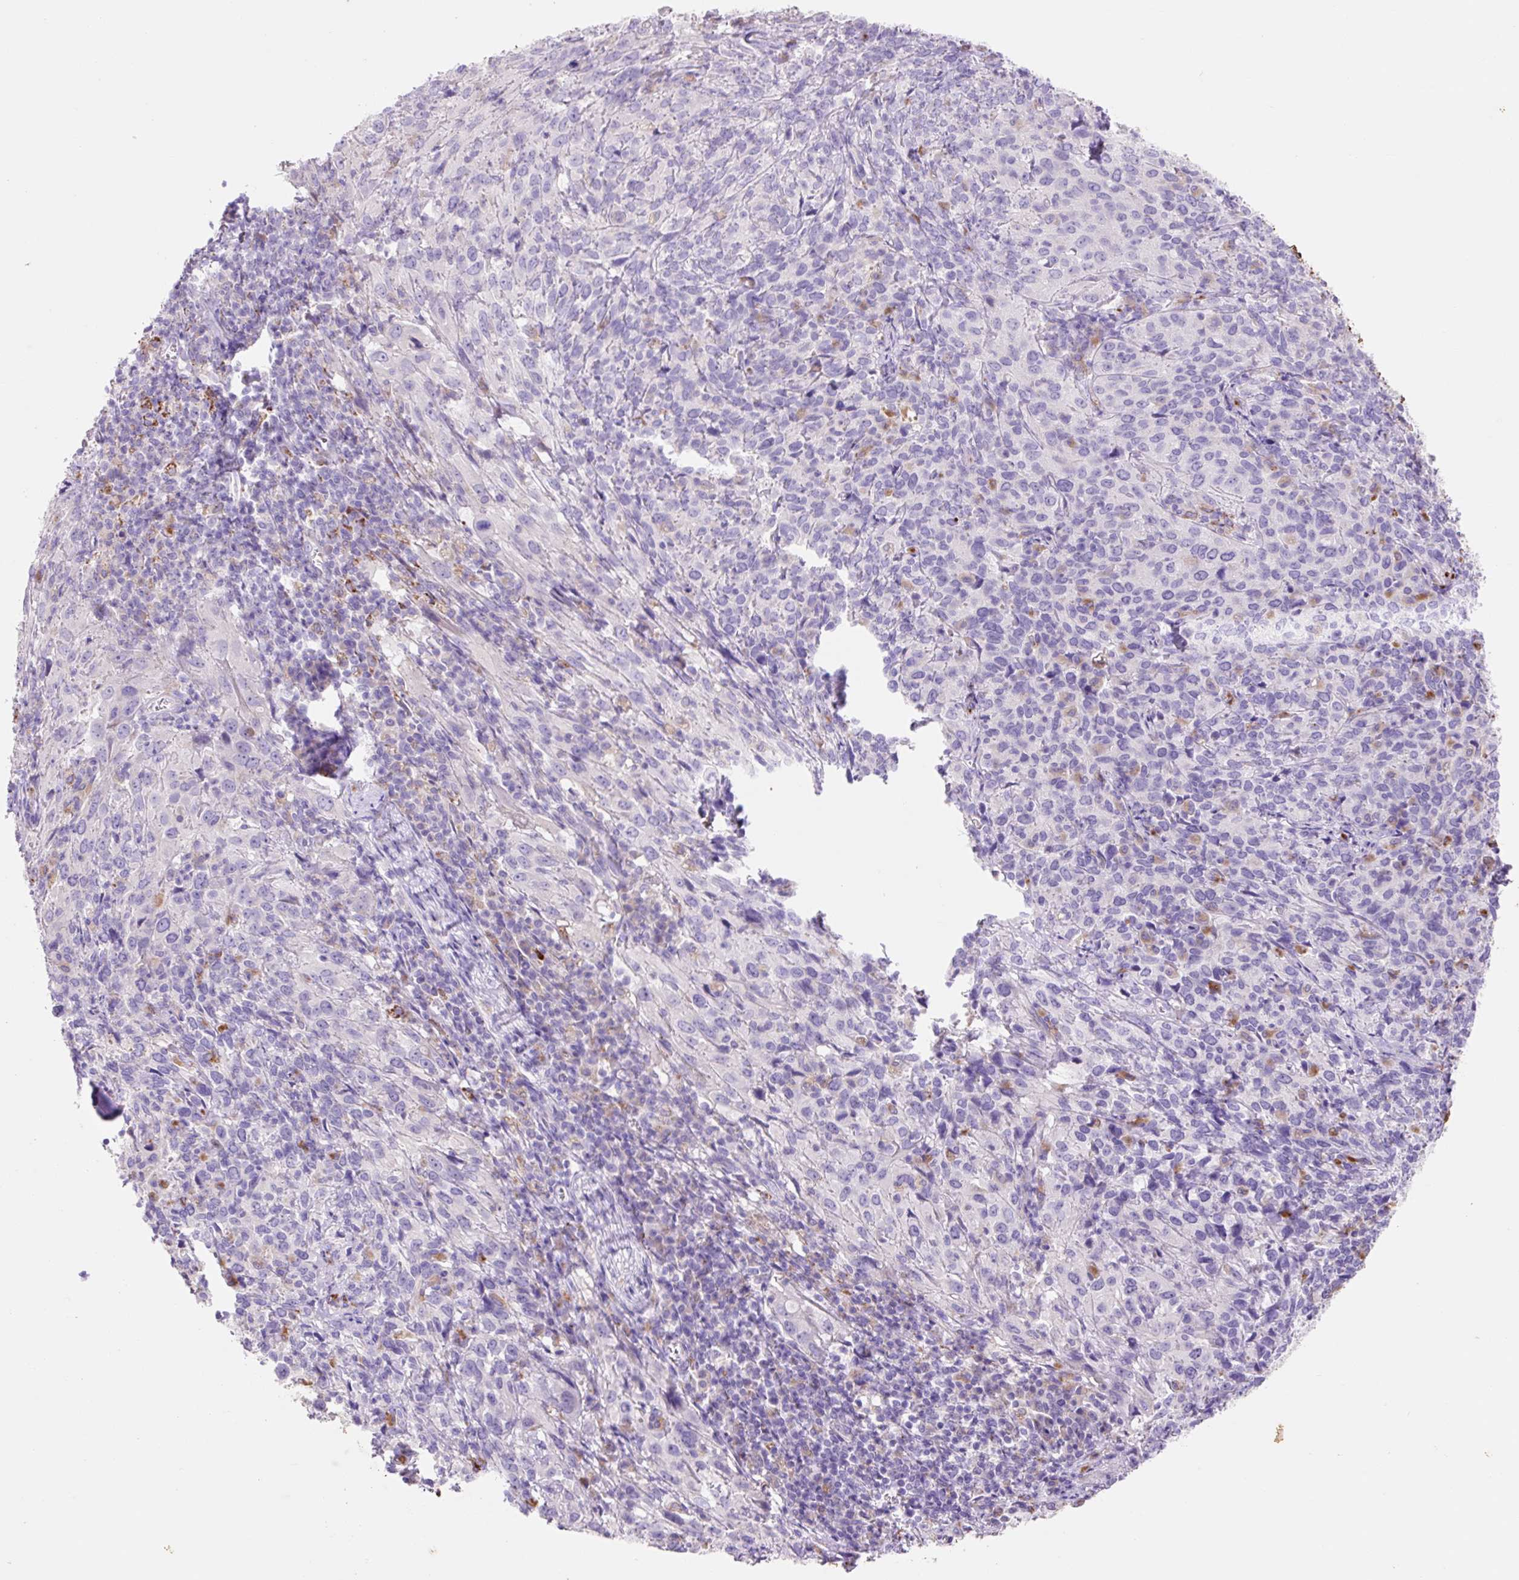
{"staining": {"intensity": "negative", "quantity": "none", "location": "none"}, "tissue": "cervical cancer", "cell_type": "Tumor cells", "image_type": "cancer", "snomed": [{"axis": "morphology", "description": "Squamous cell carcinoma, NOS"}, {"axis": "topography", "description": "Cervix"}], "caption": "This micrograph is of cervical cancer stained with IHC to label a protein in brown with the nuclei are counter-stained blue. There is no staining in tumor cells. (DAB immunohistochemistry, high magnification).", "gene": "HEXA", "patient": {"sex": "female", "age": 51}}